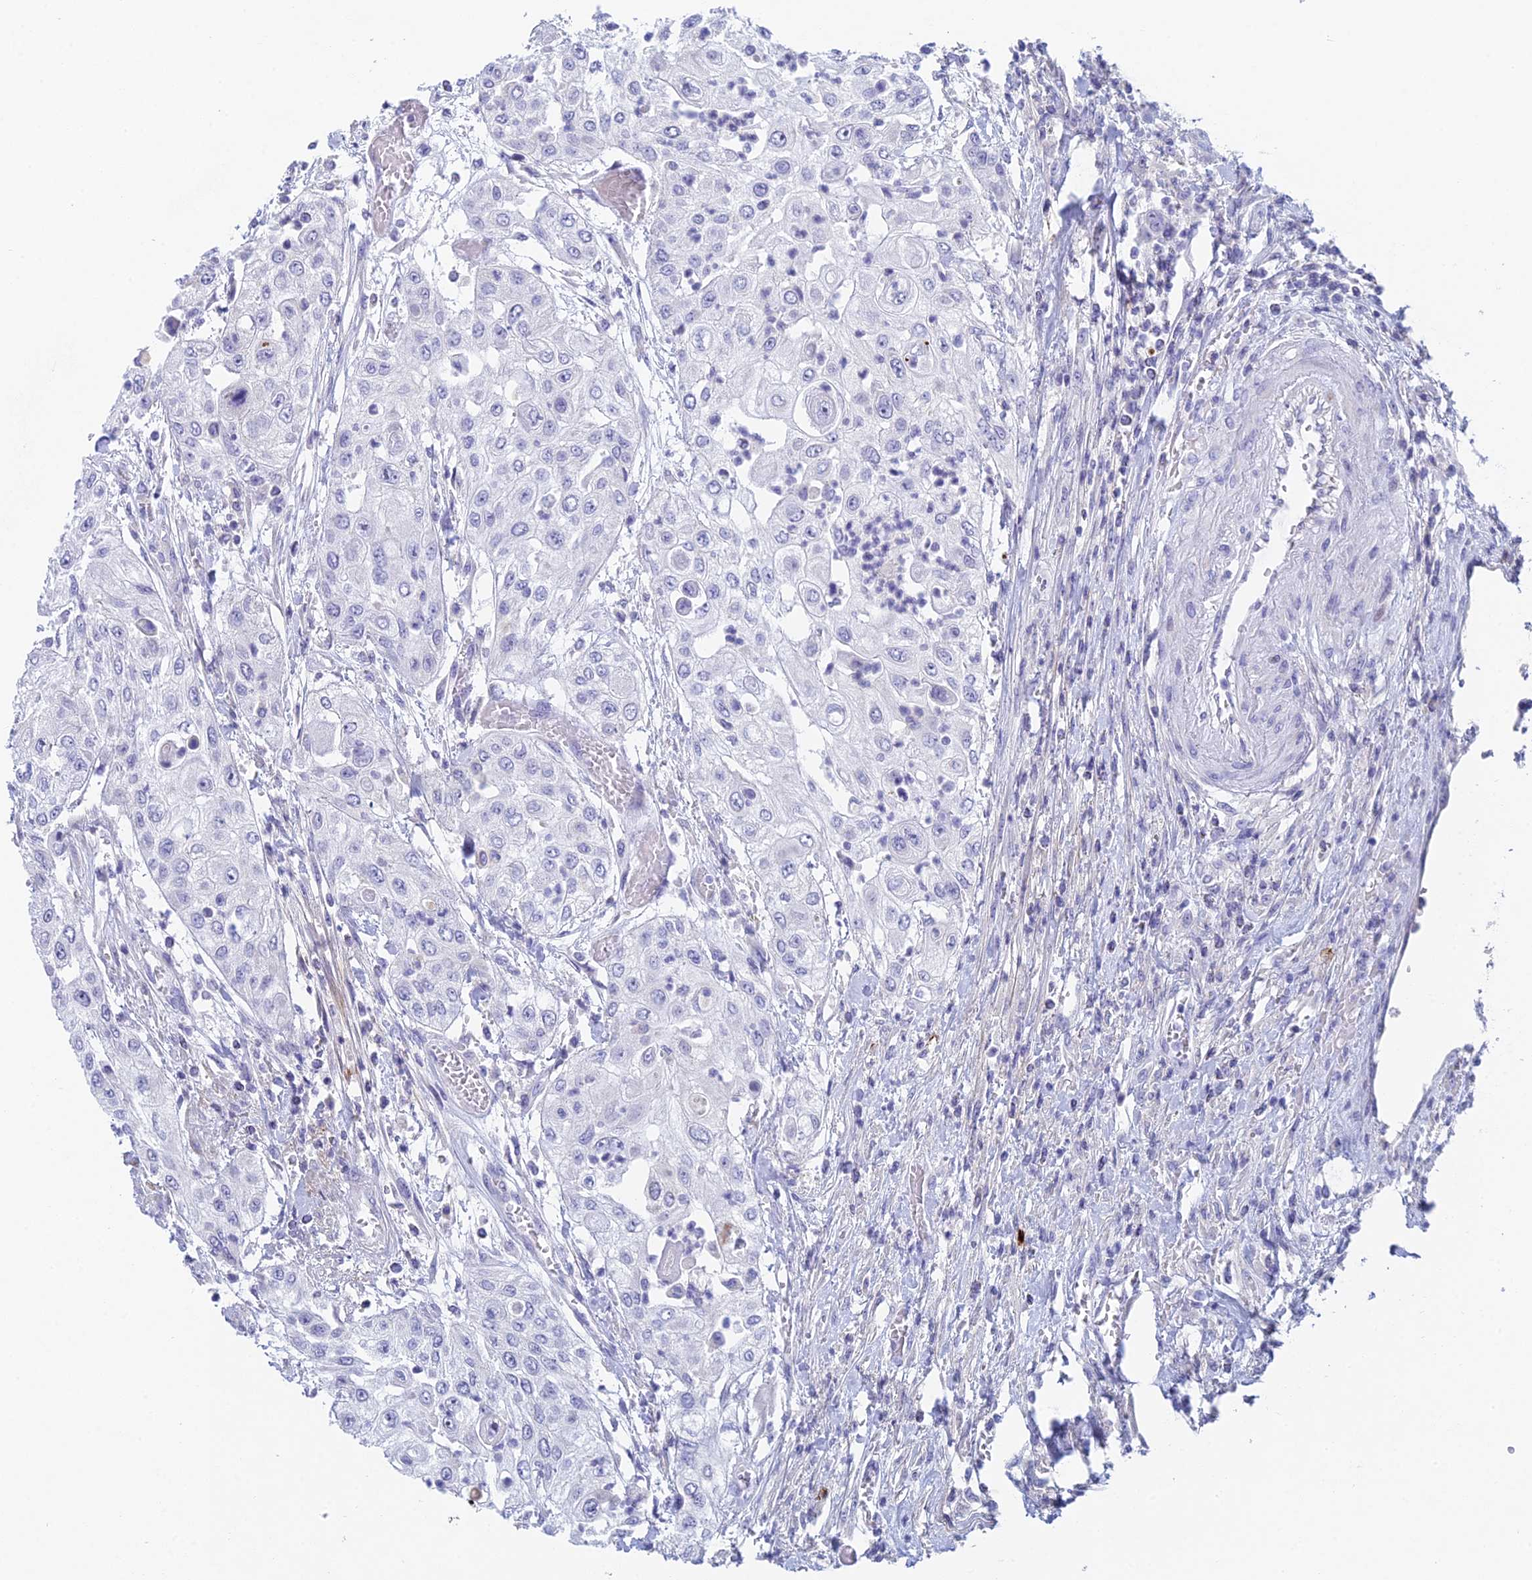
{"staining": {"intensity": "negative", "quantity": "none", "location": "none"}, "tissue": "urothelial cancer", "cell_type": "Tumor cells", "image_type": "cancer", "snomed": [{"axis": "morphology", "description": "Urothelial carcinoma, High grade"}, {"axis": "topography", "description": "Urinary bladder"}], "caption": "This is an immunohistochemistry (IHC) micrograph of human urothelial carcinoma (high-grade). There is no positivity in tumor cells.", "gene": "REXO5", "patient": {"sex": "female", "age": 79}}